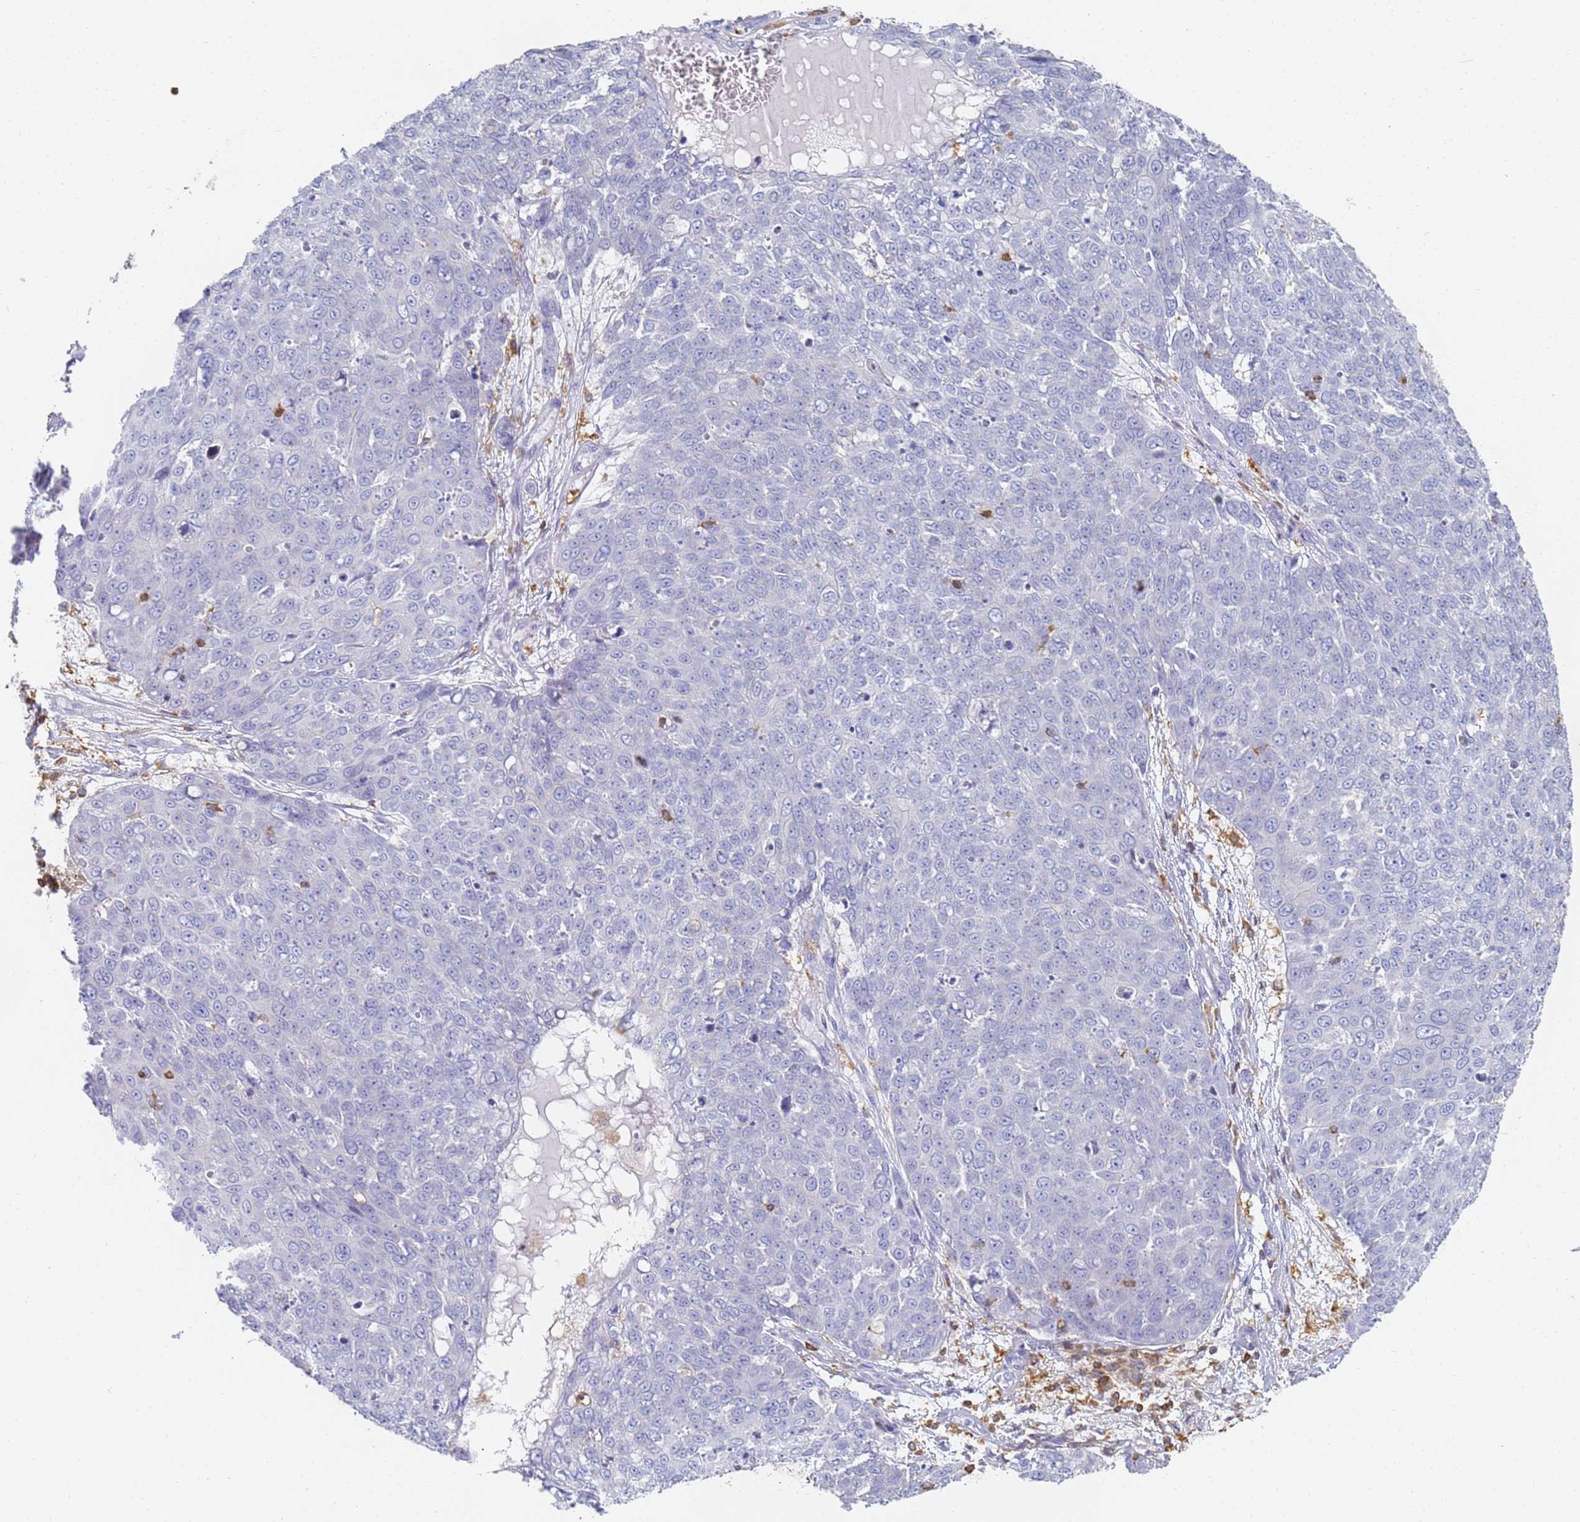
{"staining": {"intensity": "negative", "quantity": "none", "location": "none"}, "tissue": "skin cancer", "cell_type": "Tumor cells", "image_type": "cancer", "snomed": [{"axis": "morphology", "description": "Squamous cell carcinoma, NOS"}, {"axis": "topography", "description": "Skin"}], "caption": "A micrograph of squamous cell carcinoma (skin) stained for a protein exhibits no brown staining in tumor cells.", "gene": "BIN2", "patient": {"sex": "male", "age": 71}}